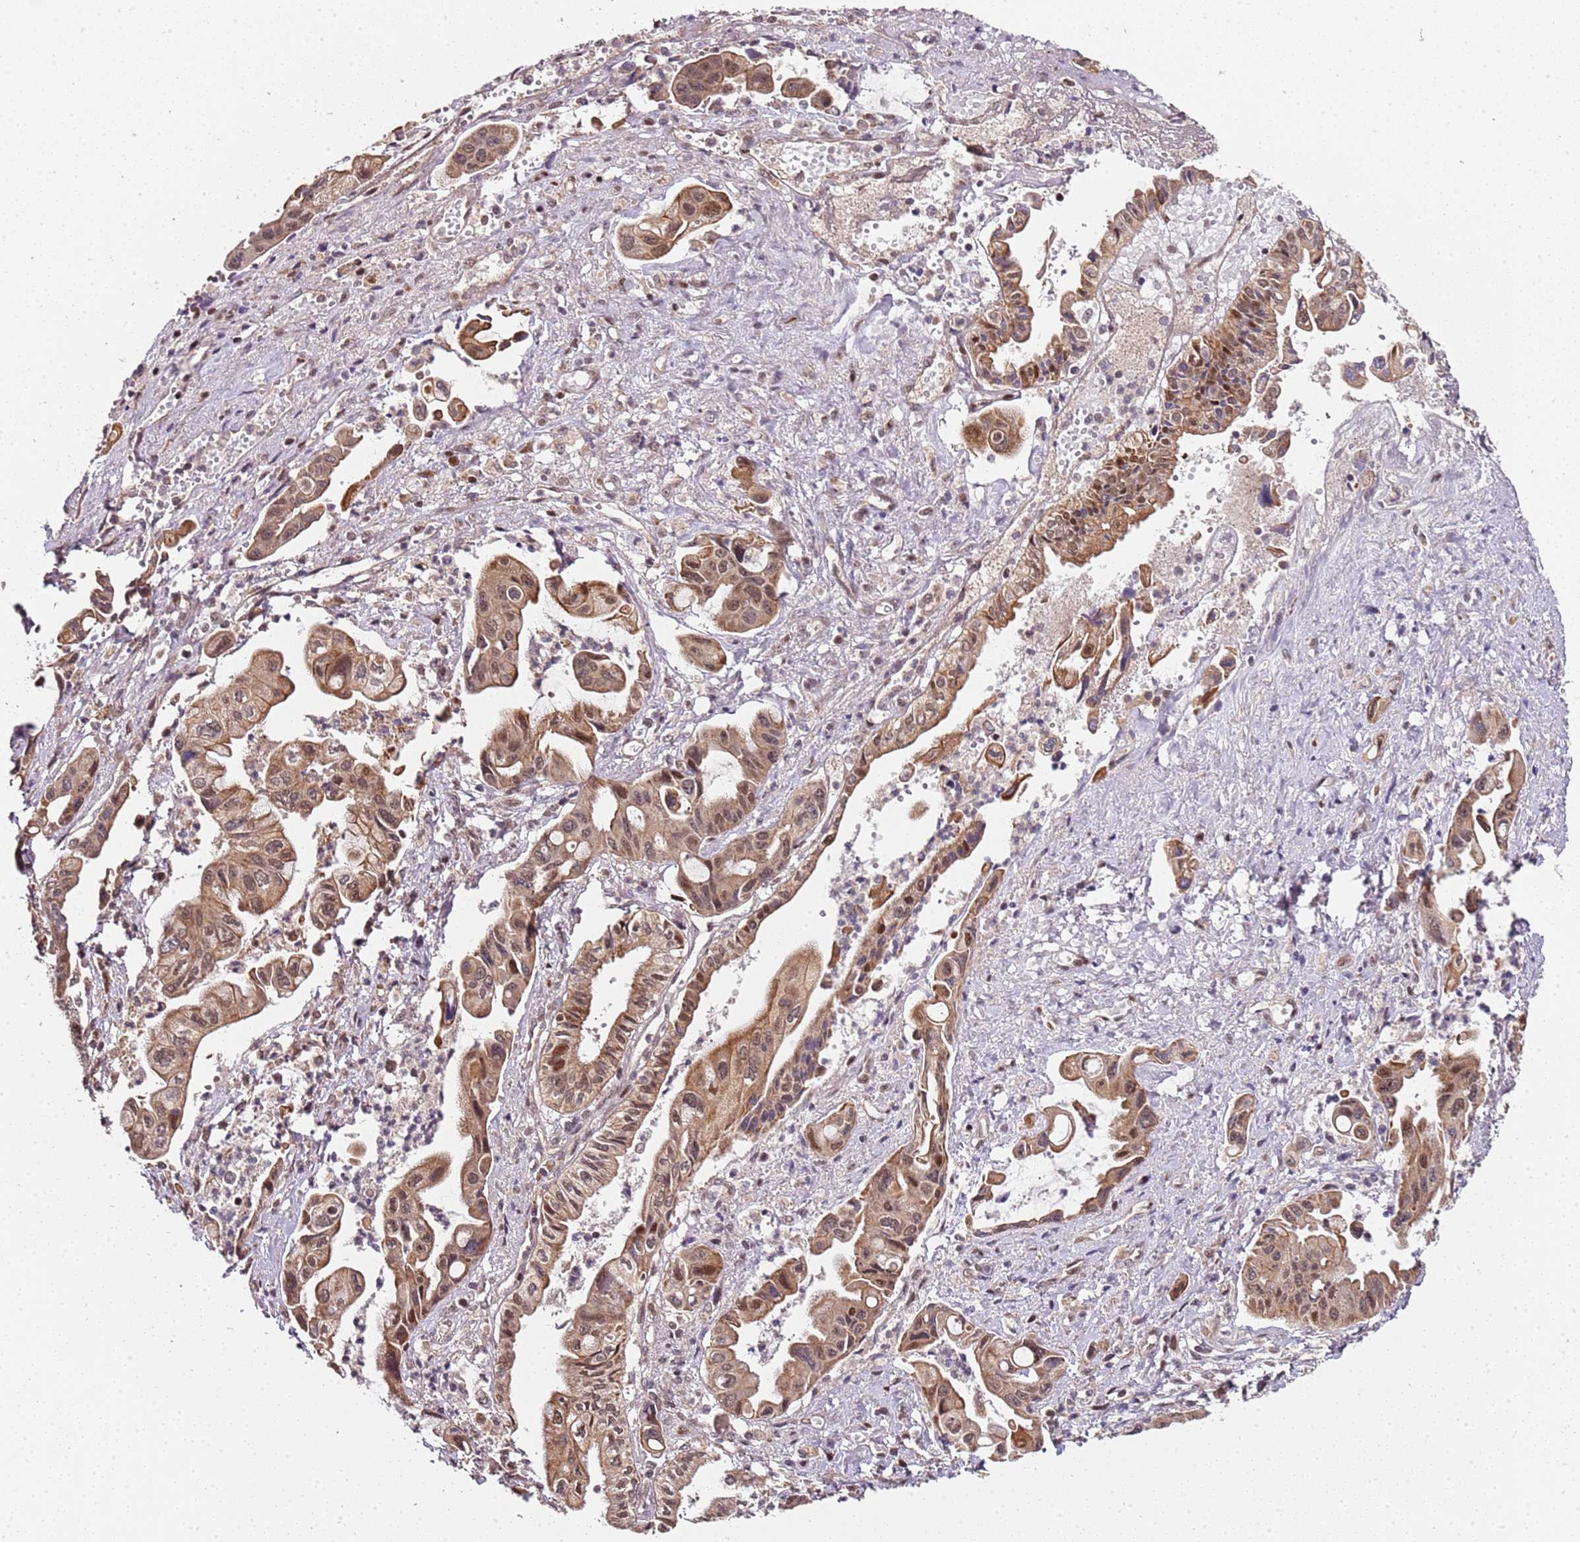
{"staining": {"intensity": "moderate", "quantity": ">75%", "location": "cytoplasmic/membranous,nuclear"}, "tissue": "pancreatic cancer", "cell_type": "Tumor cells", "image_type": "cancer", "snomed": [{"axis": "morphology", "description": "Adenocarcinoma, NOS"}, {"axis": "topography", "description": "Pancreas"}], "caption": "This histopathology image reveals IHC staining of human adenocarcinoma (pancreatic), with medium moderate cytoplasmic/membranous and nuclear staining in about >75% of tumor cells.", "gene": "EDC3", "patient": {"sex": "female", "age": 50}}